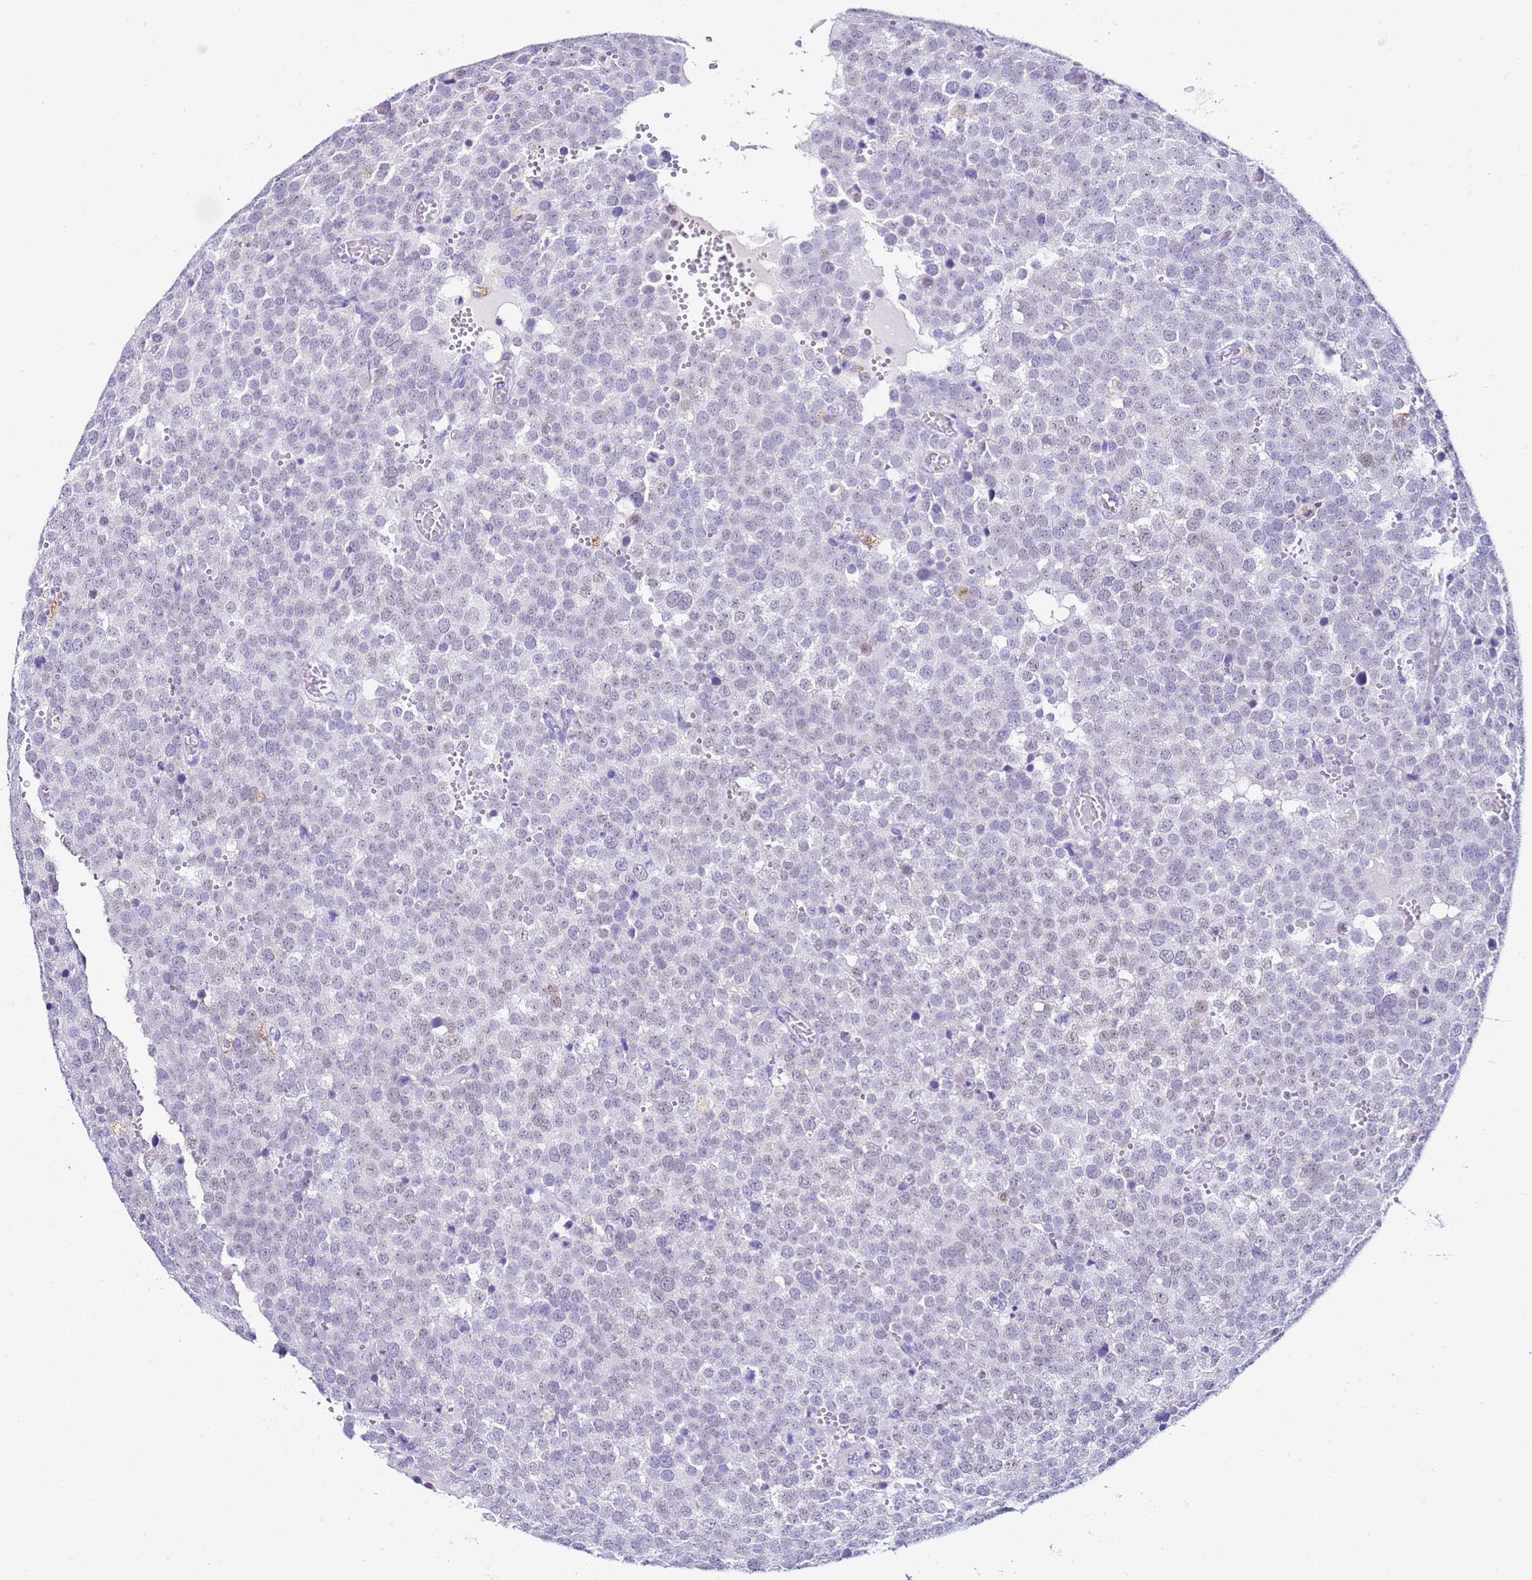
{"staining": {"intensity": "negative", "quantity": "none", "location": "none"}, "tissue": "testis cancer", "cell_type": "Tumor cells", "image_type": "cancer", "snomed": [{"axis": "morphology", "description": "Normal tissue, NOS"}, {"axis": "morphology", "description": "Seminoma, NOS"}, {"axis": "topography", "description": "Testis"}], "caption": "High magnification brightfield microscopy of testis cancer stained with DAB (3,3'-diaminobenzidine) (brown) and counterstained with hematoxylin (blue): tumor cells show no significant staining.", "gene": "PTBP2", "patient": {"sex": "male", "age": 71}}